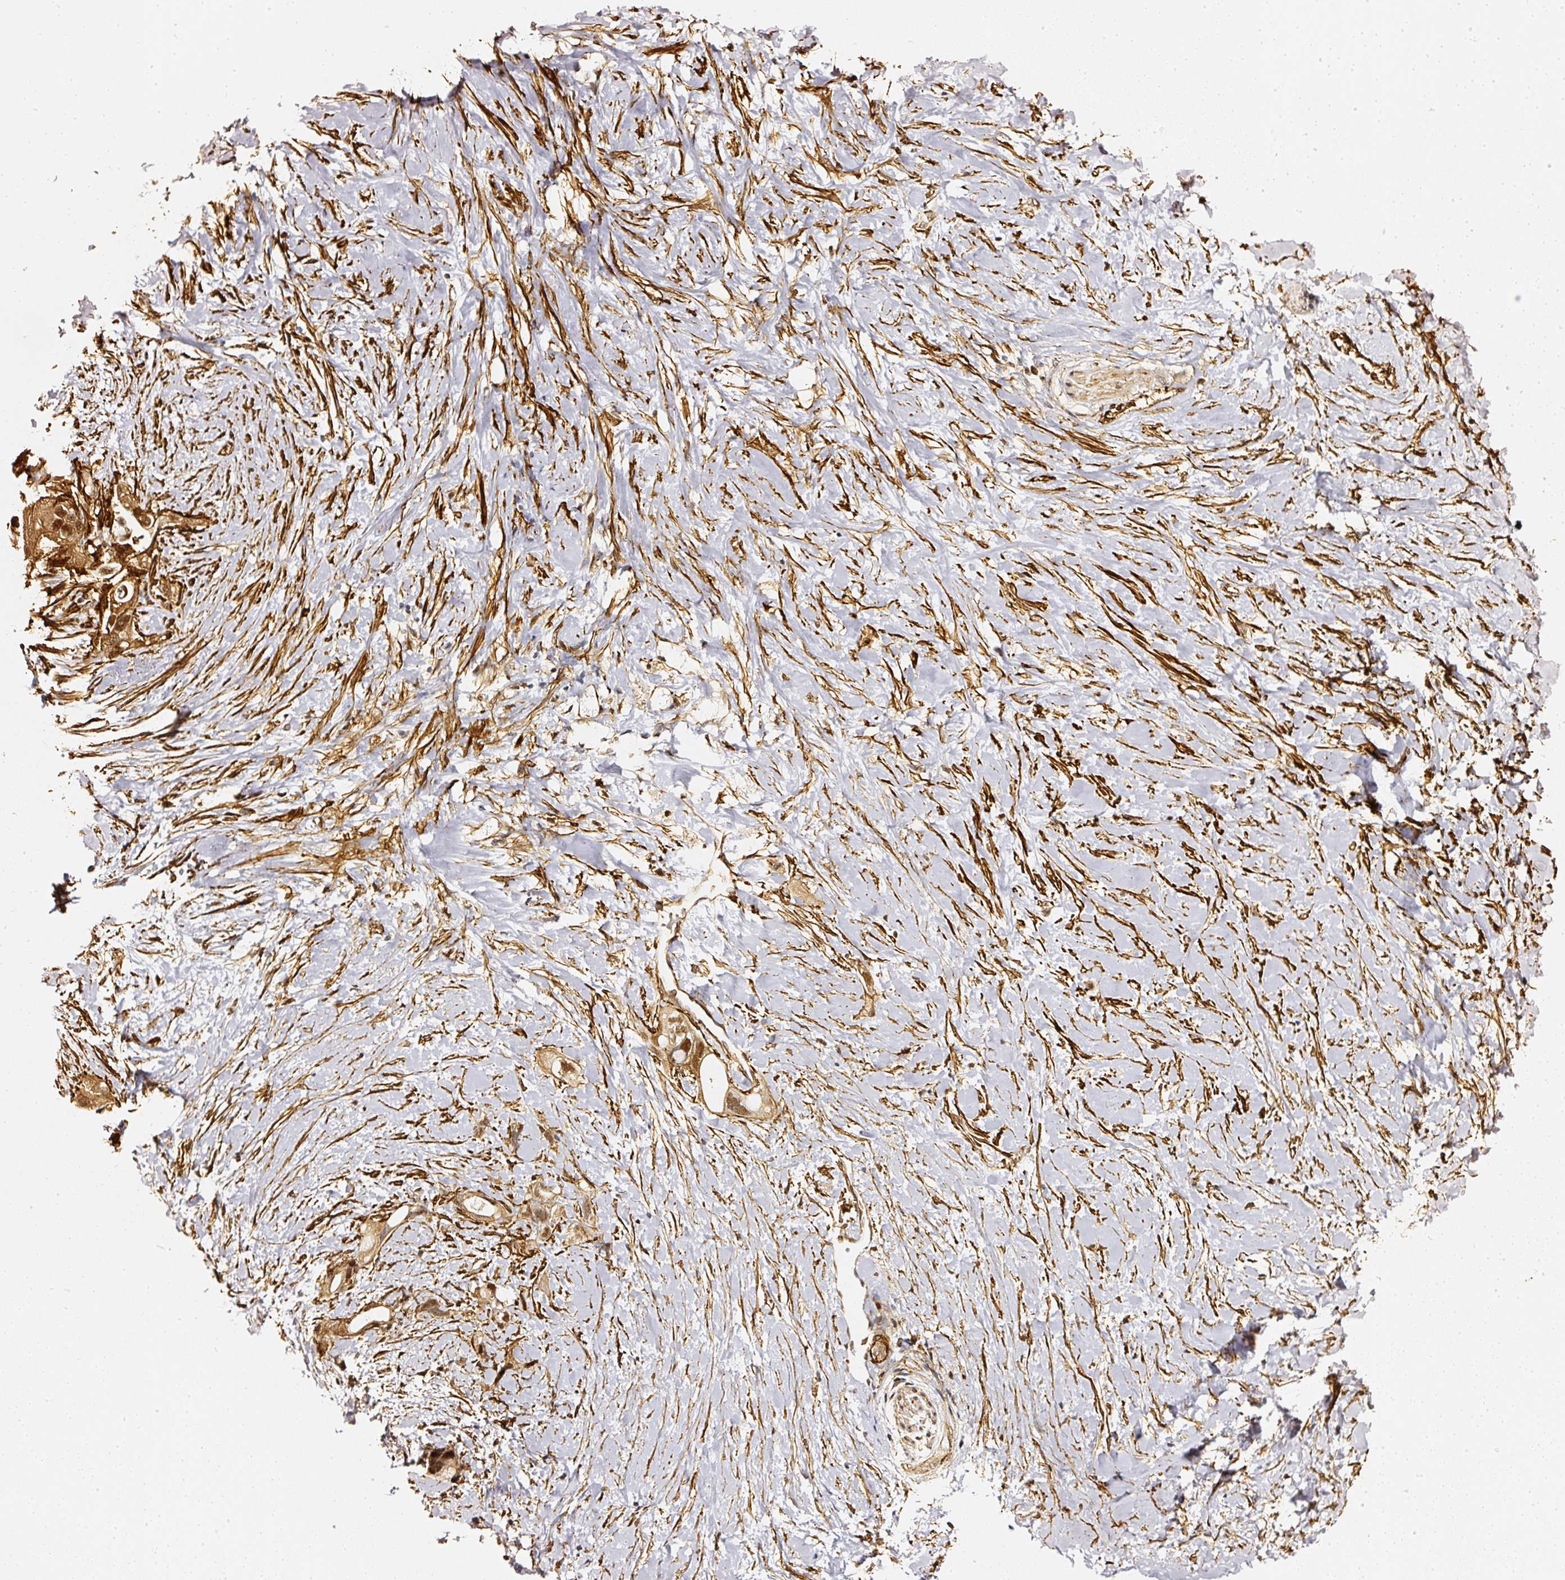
{"staining": {"intensity": "moderate", "quantity": ">75%", "location": "cytoplasmic/membranous,nuclear"}, "tissue": "pancreatic cancer", "cell_type": "Tumor cells", "image_type": "cancer", "snomed": [{"axis": "morphology", "description": "Adenocarcinoma, NOS"}, {"axis": "topography", "description": "Pancreas"}], "caption": "Immunohistochemical staining of pancreatic cancer (adenocarcinoma) exhibits medium levels of moderate cytoplasmic/membranous and nuclear staining in about >75% of tumor cells.", "gene": "PSMD1", "patient": {"sex": "female", "age": 56}}